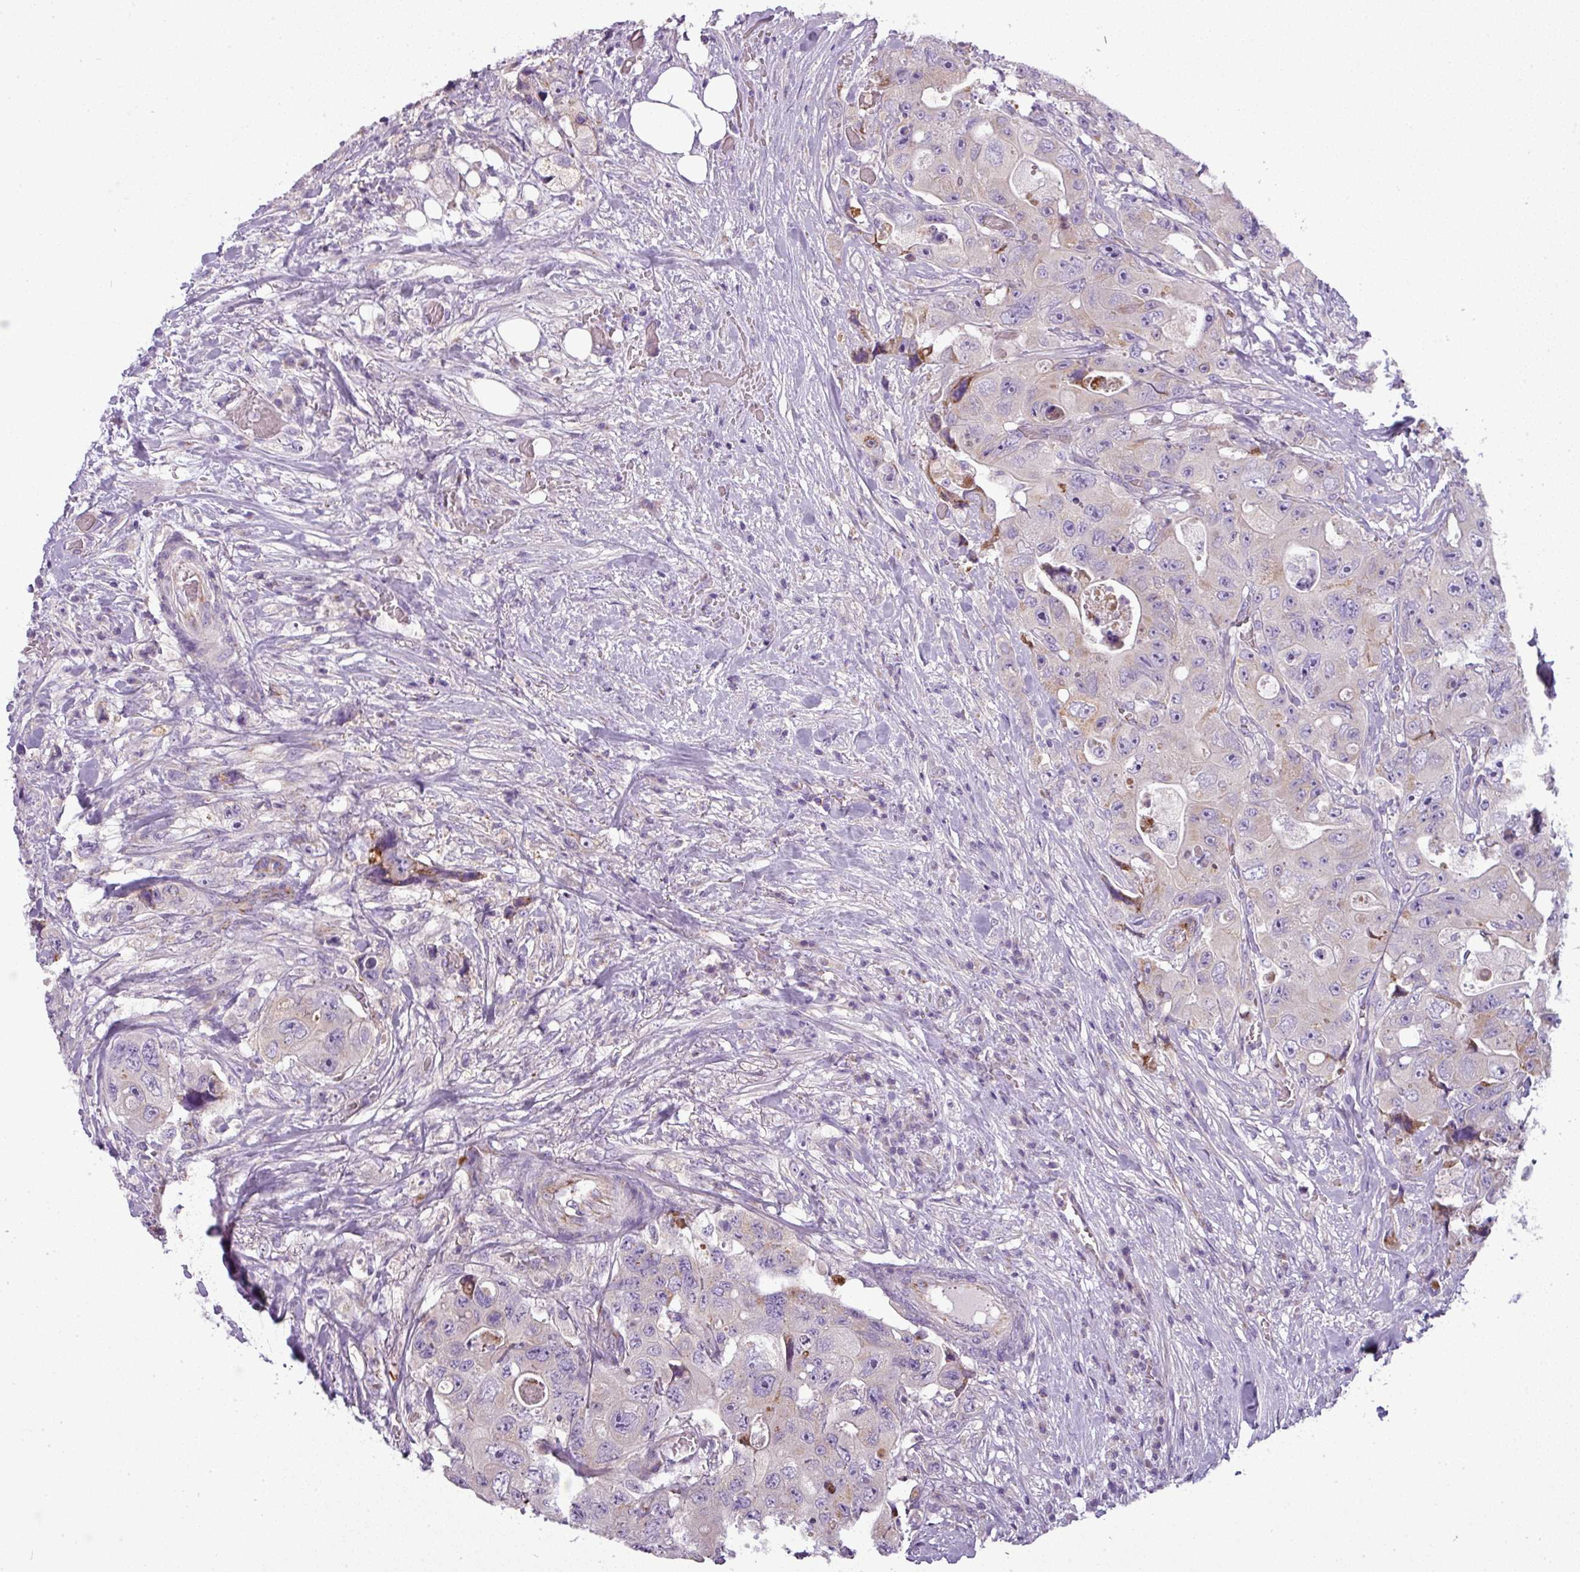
{"staining": {"intensity": "moderate", "quantity": "25%-75%", "location": "cytoplasmic/membranous"}, "tissue": "colorectal cancer", "cell_type": "Tumor cells", "image_type": "cancer", "snomed": [{"axis": "morphology", "description": "Adenocarcinoma, NOS"}, {"axis": "topography", "description": "Colon"}], "caption": "Tumor cells demonstrate medium levels of moderate cytoplasmic/membranous staining in about 25%-75% of cells in colorectal cancer. The staining was performed using DAB, with brown indicating positive protein expression. Nuclei are stained blue with hematoxylin.", "gene": "PNMA6A", "patient": {"sex": "female", "age": 46}}